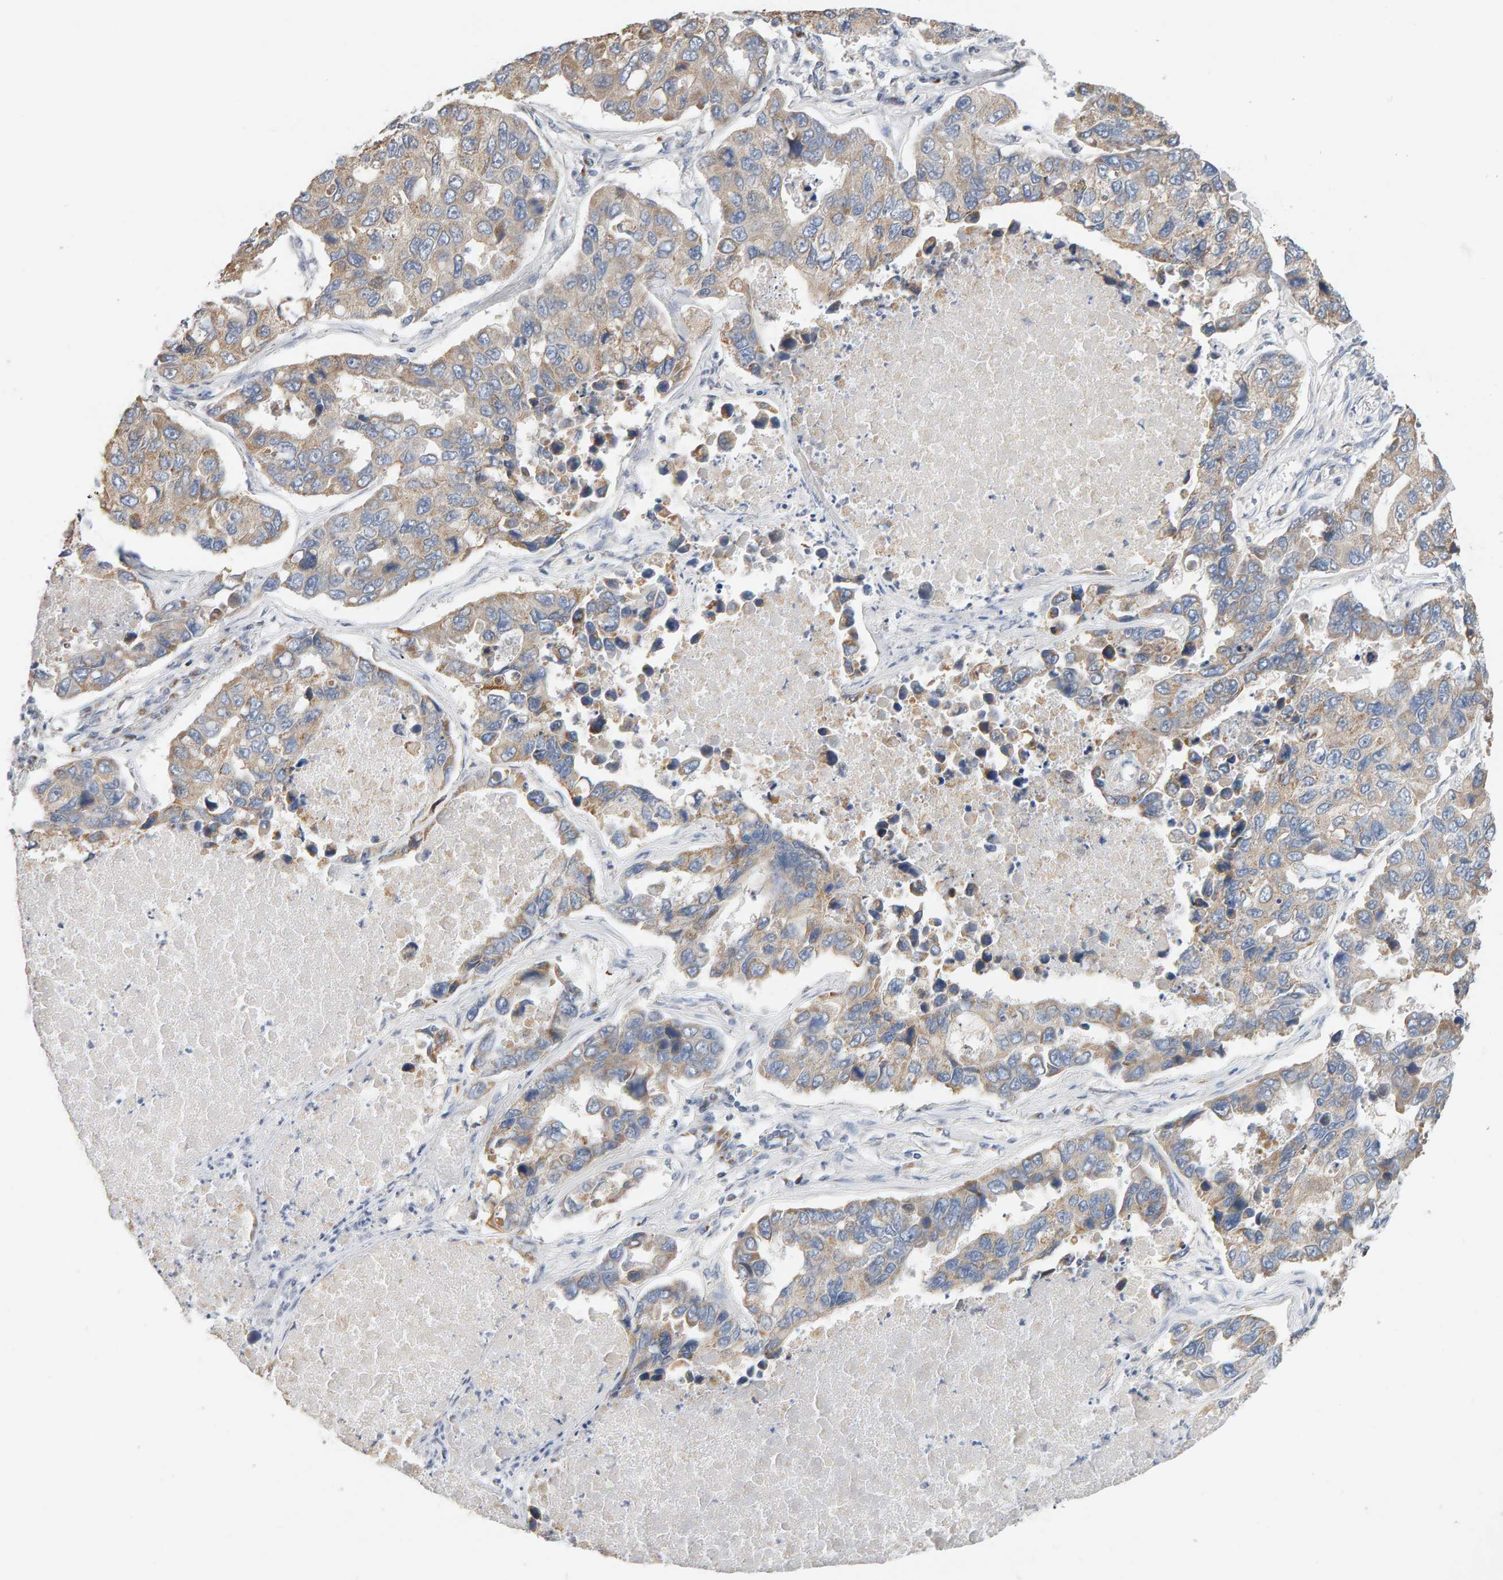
{"staining": {"intensity": "moderate", "quantity": ">75%", "location": "cytoplasmic/membranous"}, "tissue": "lung cancer", "cell_type": "Tumor cells", "image_type": "cancer", "snomed": [{"axis": "morphology", "description": "Adenocarcinoma, NOS"}, {"axis": "topography", "description": "Lung"}], "caption": "An immunohistochemistry histopathology image of neoplastic tissue is shown. Protein staining in brown shows moderate cytoplasmic/membranous positivity in lung cancer (adenocarcinoma) within tumor cells.", "gene": "SGPL1", "patient": {"sex": "male", "age": 64}}